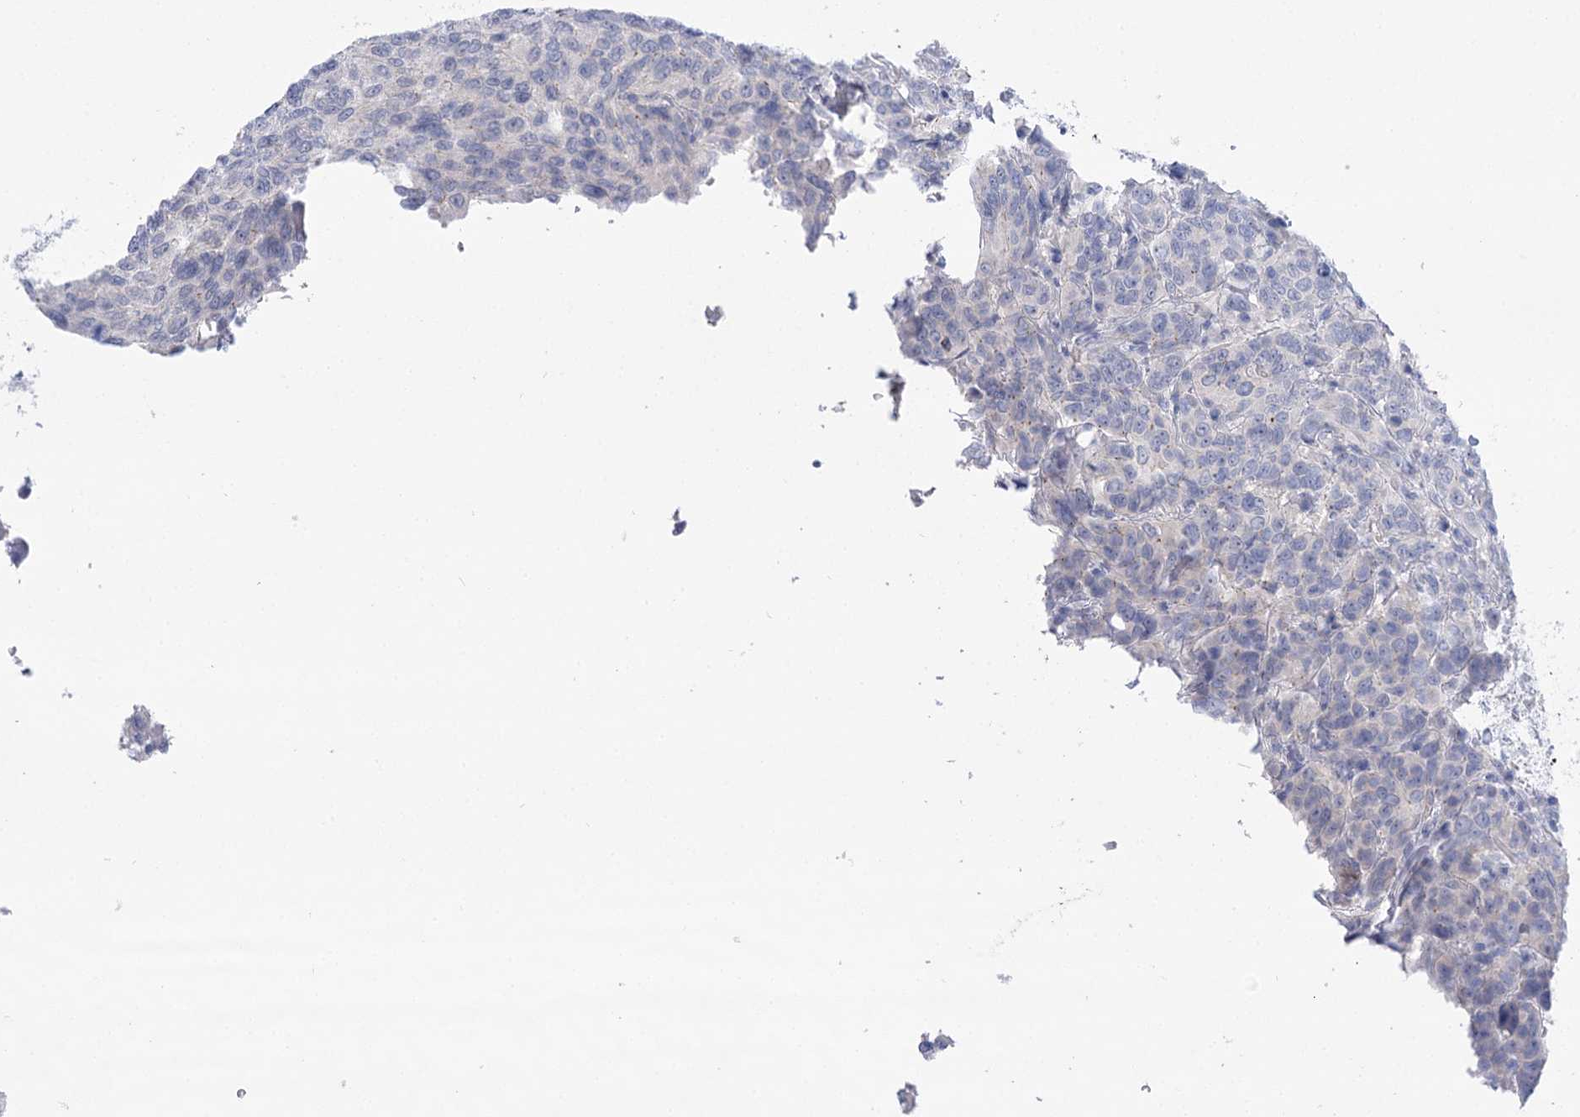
{"staining": {"intensity": "negative", "quantity": "none", "location": "none"}, "tissue": "breast cancer", "cell_type": "Tumor cells", "image_type": "cancer", "snomed": [{"axis": "morphology", "description": "Duct carcinoma"}, {"axis": "topography", "description": "Breast"}], "caption": "Immunohistochemistry of breast invasive ductal carcinoma displays no staining in tumor cells.", "gene": "NRAP", "patient": {"sex": "female", "age": 55}}